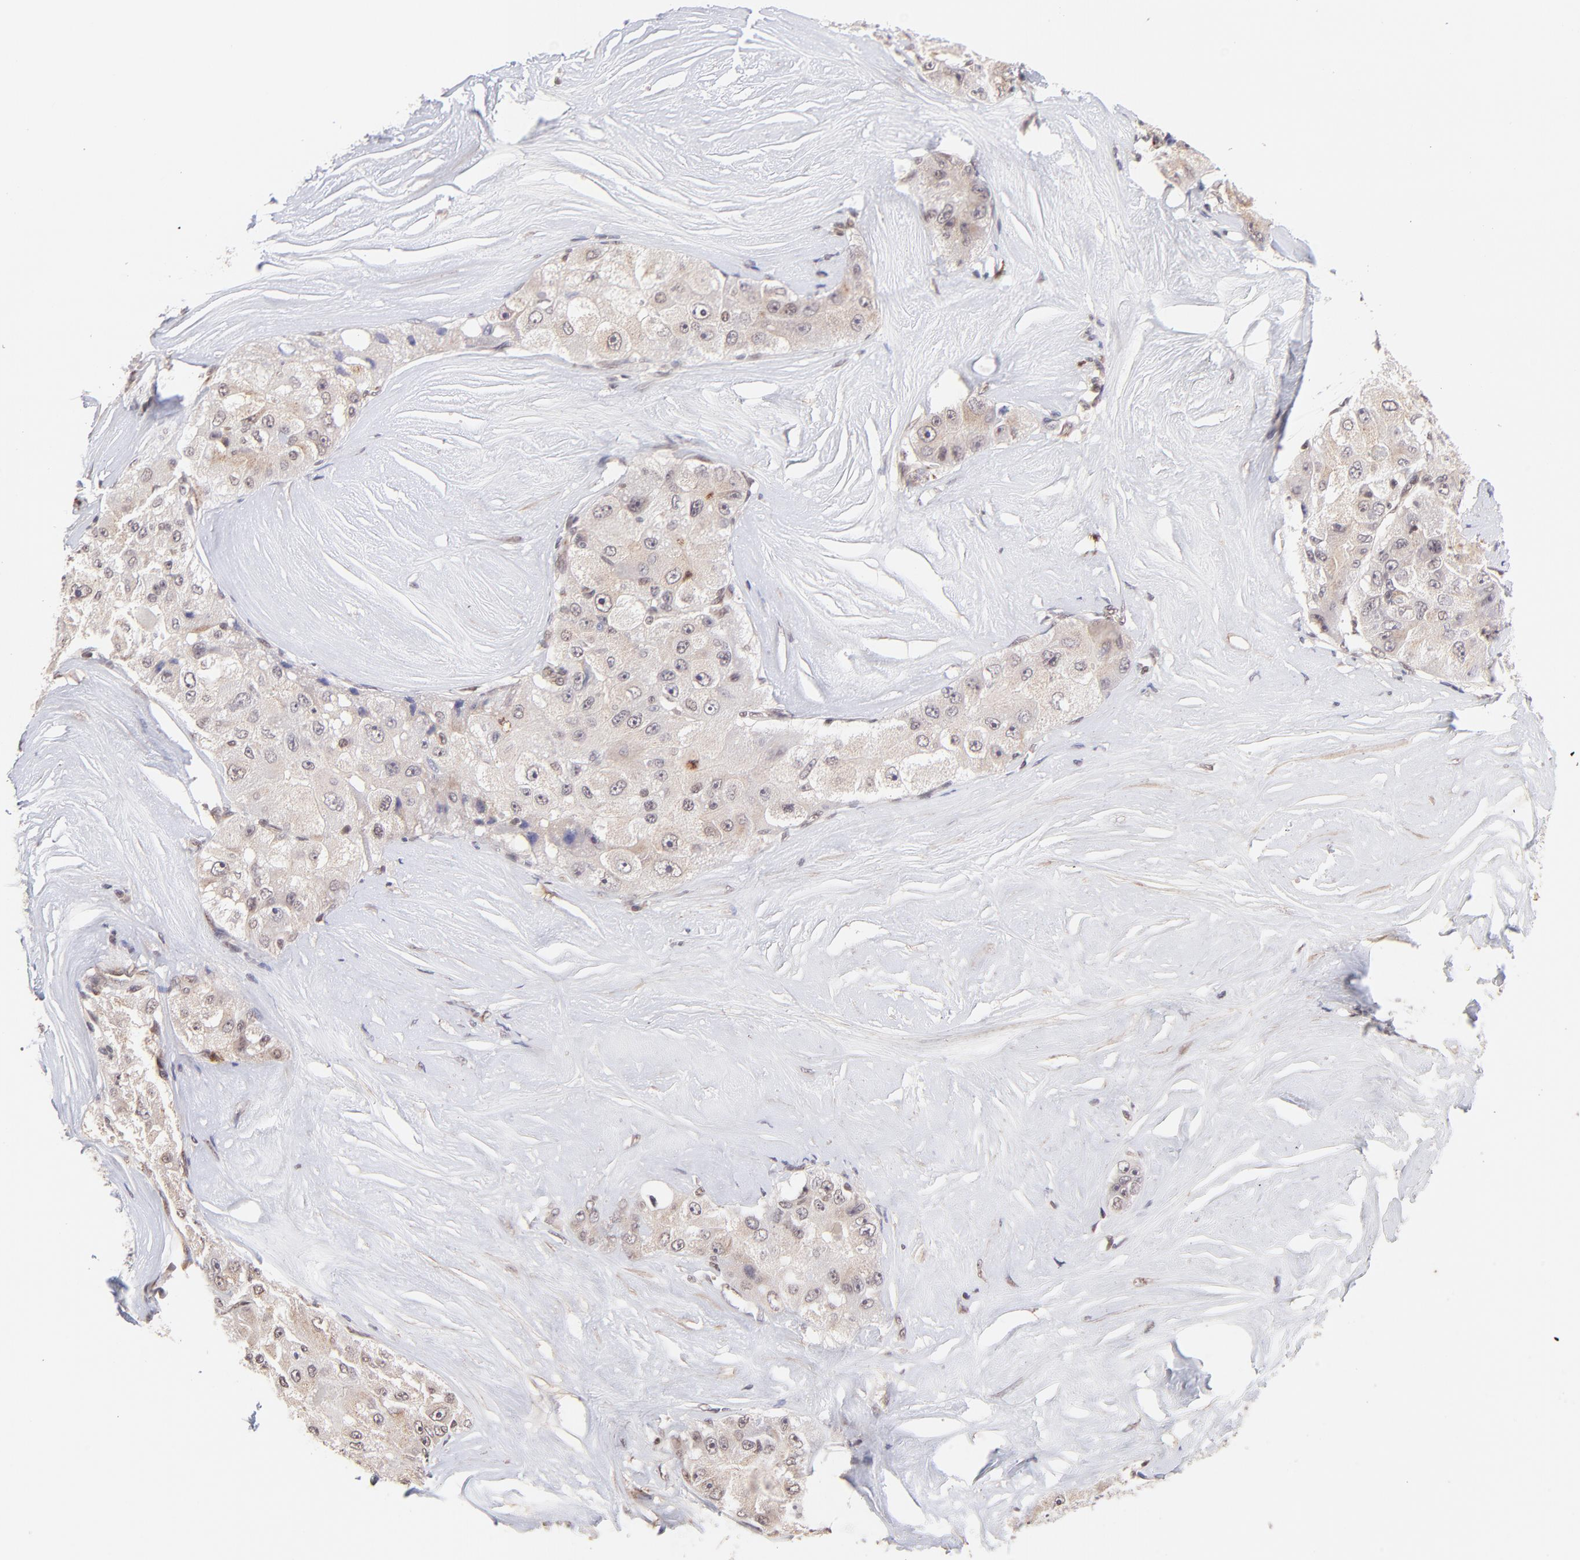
{"staining": {"intensity": "weak", "quantity": ">75%", "location": "cytoplasmic/membranous,nuclear"}, "tissue": "liver cancer", "cell_type": "Tumor cells", "image_type": "cancer", "snomed": [{"axis": "morphology", "description": "Carcinoma, Hepatocellular, NOS"}, {"axis": "topography", "description": "Liver"}], "caption": "The micrograph shows a brown stain indicating the presence of a protein in the cytoplasmic/membranous and nuclear of tumor cells in liver hepatocellular carcinoma. (DAB (3,3'-diaminobenzidine) = brown stain, brightfield microscopy at high magnification).", "gene": "MED12", "patient": {"sex": "male", "age": 80}}